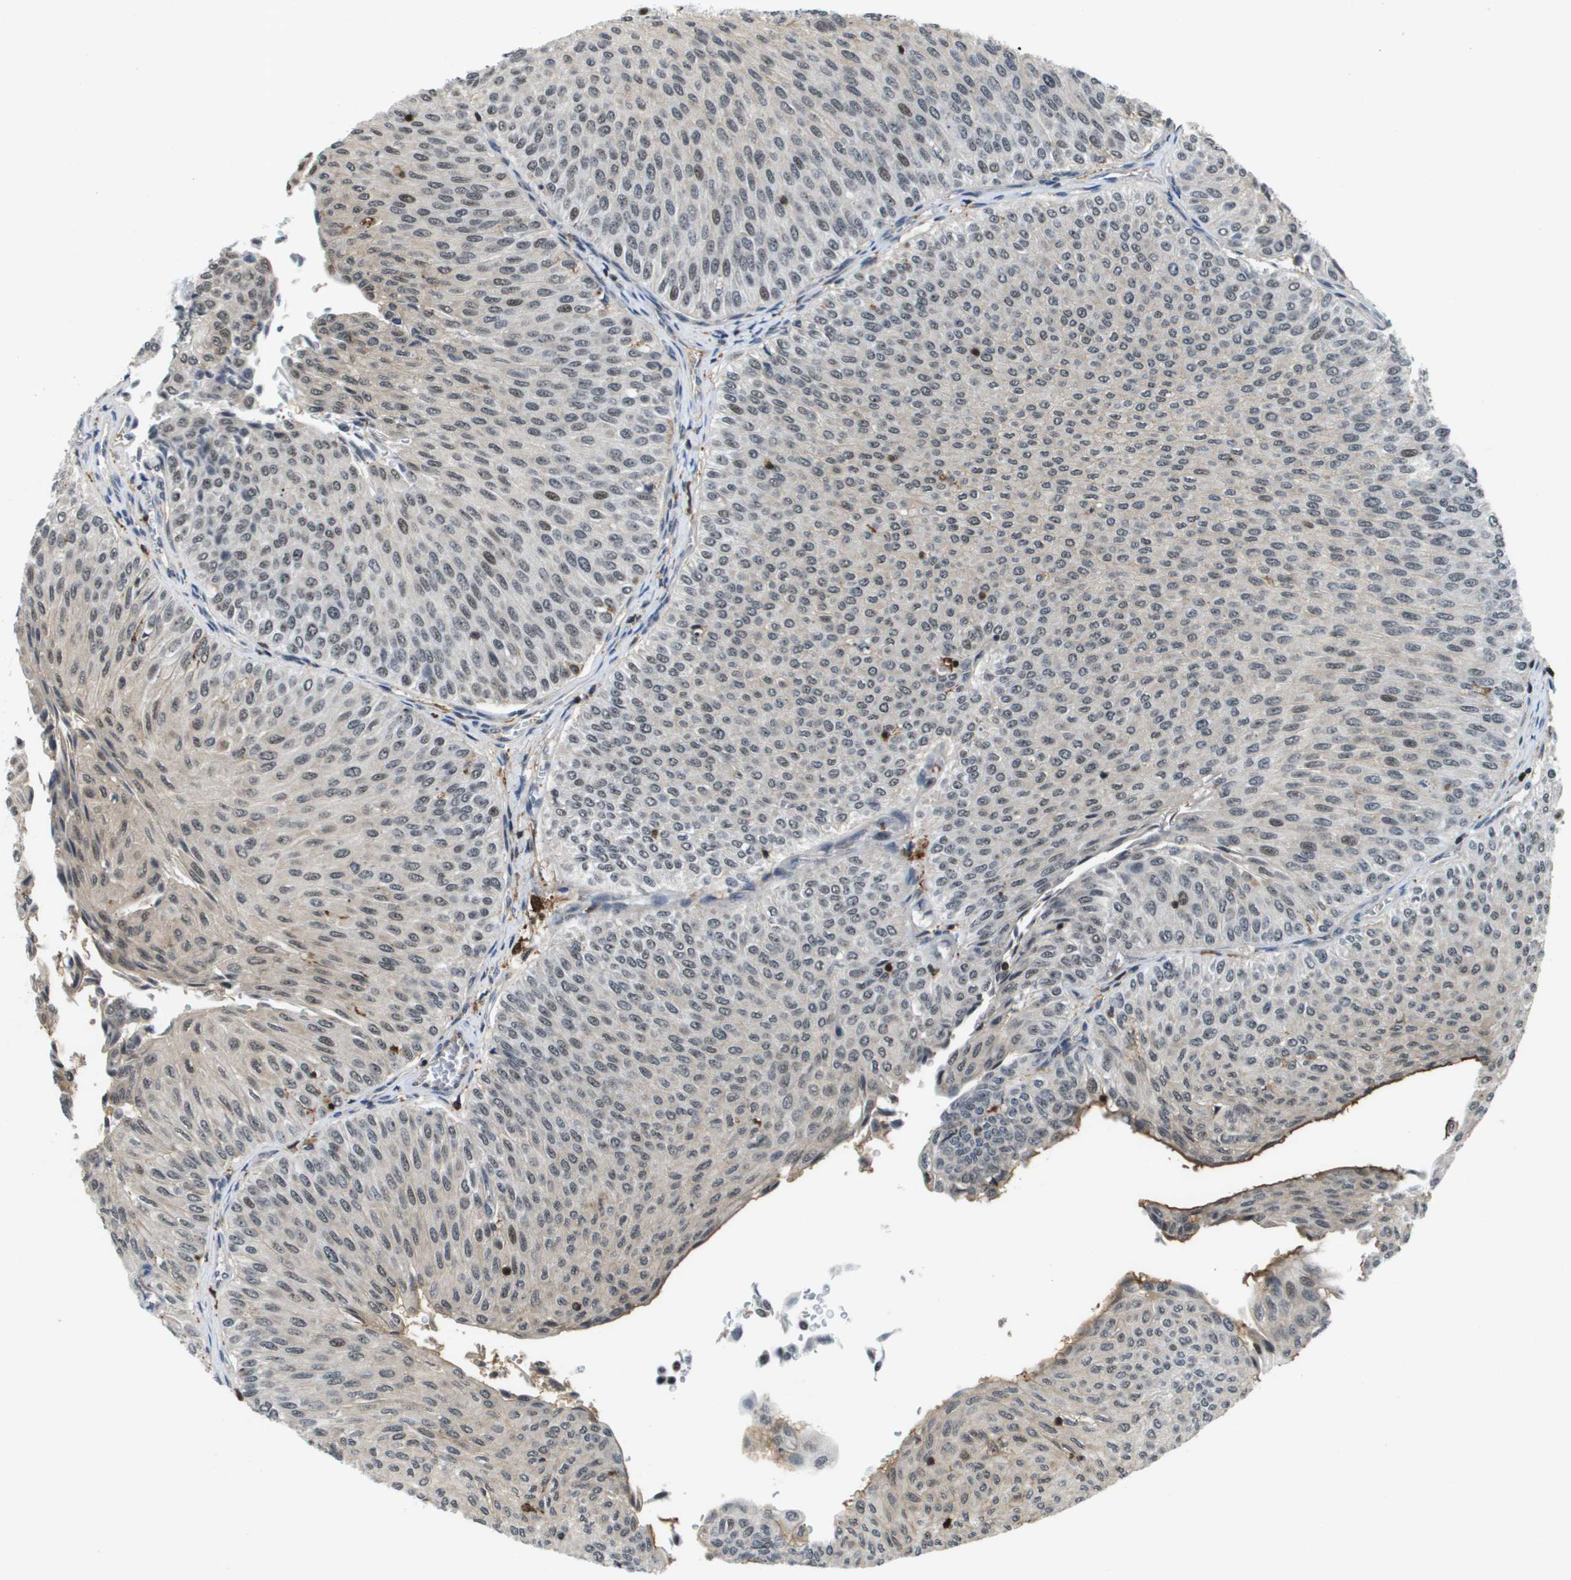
{"staining": {"intensity": "moderate", "quantity": "<25%", "location": "nuclear"}, "tissue": "urothelial cancer", "cell_type": "Tumor cells", "image_type": "cancer", "snomed": [{"axis": "morphology", "description": "Urothelial carcinoma, Low grade"}, {"axis": "topography", "description": "Urinary bladder"}], "caption": "DAB (3,3'-diaminobenzidine) immunohistochemical staining of human urothelial cancer displays moderate nuclear protein expression in approximately <25% of tumor cells.", "gene": "EP400", "patient": {"sex": "male", "age": 78}}